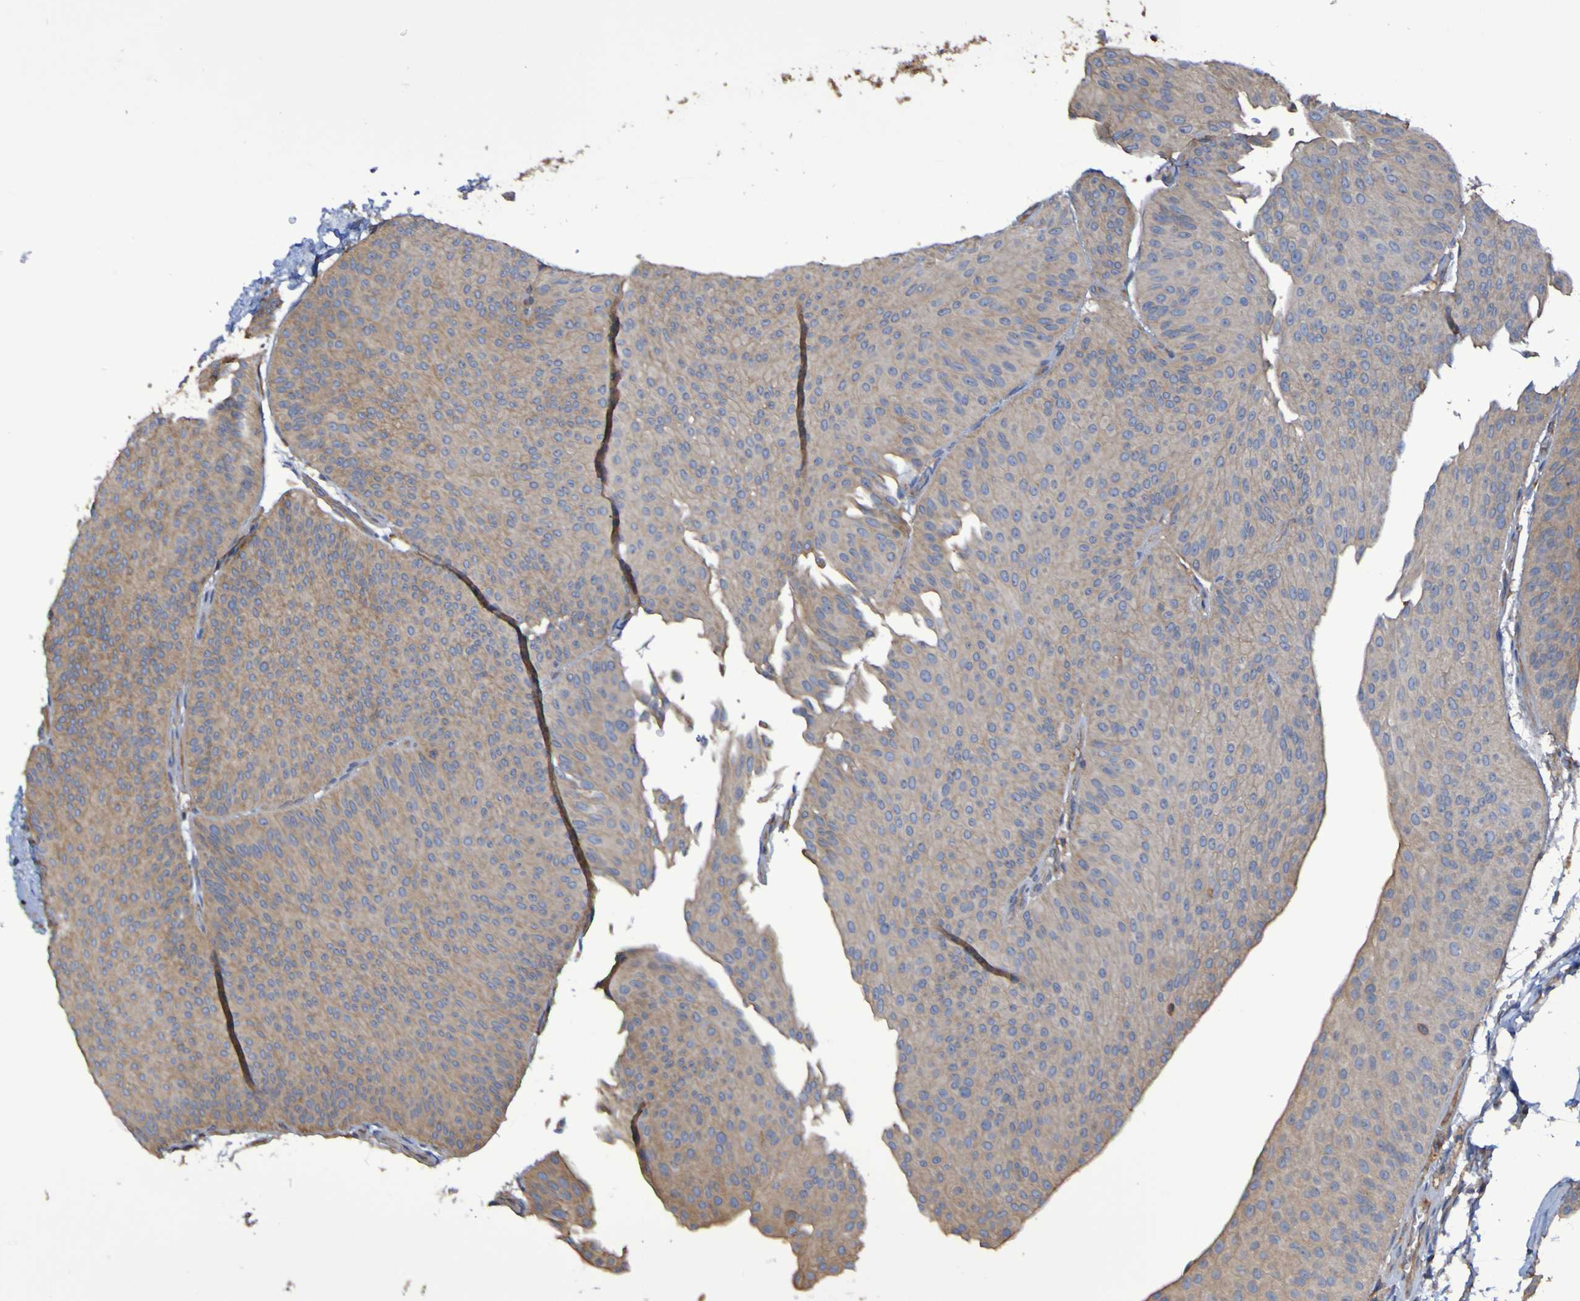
{"staining": {"intensity": "weak", "quantity": ">75%", "location": "cytoplasmic/membranous"}, "tissue": "urothelial cancer", "cell_type": "Tumor cells", "image_type": "cancer", "snomed": [{"axis": "morphology", "description": "Urothelial carcinoma, Low grade"}, {"axis": "topography", "description": "Urinary bladder"}], "caption": "Brown immunohistochemical staining in human urothelial cancer reveals weak cytoplasmic/membranous positivity in approximately >75% of tumor cells. (DAB IHC with brightfield microscopy, high magnification).", "gene": "SYNJ1", "patient": {"sex": "female", "age": 60}}